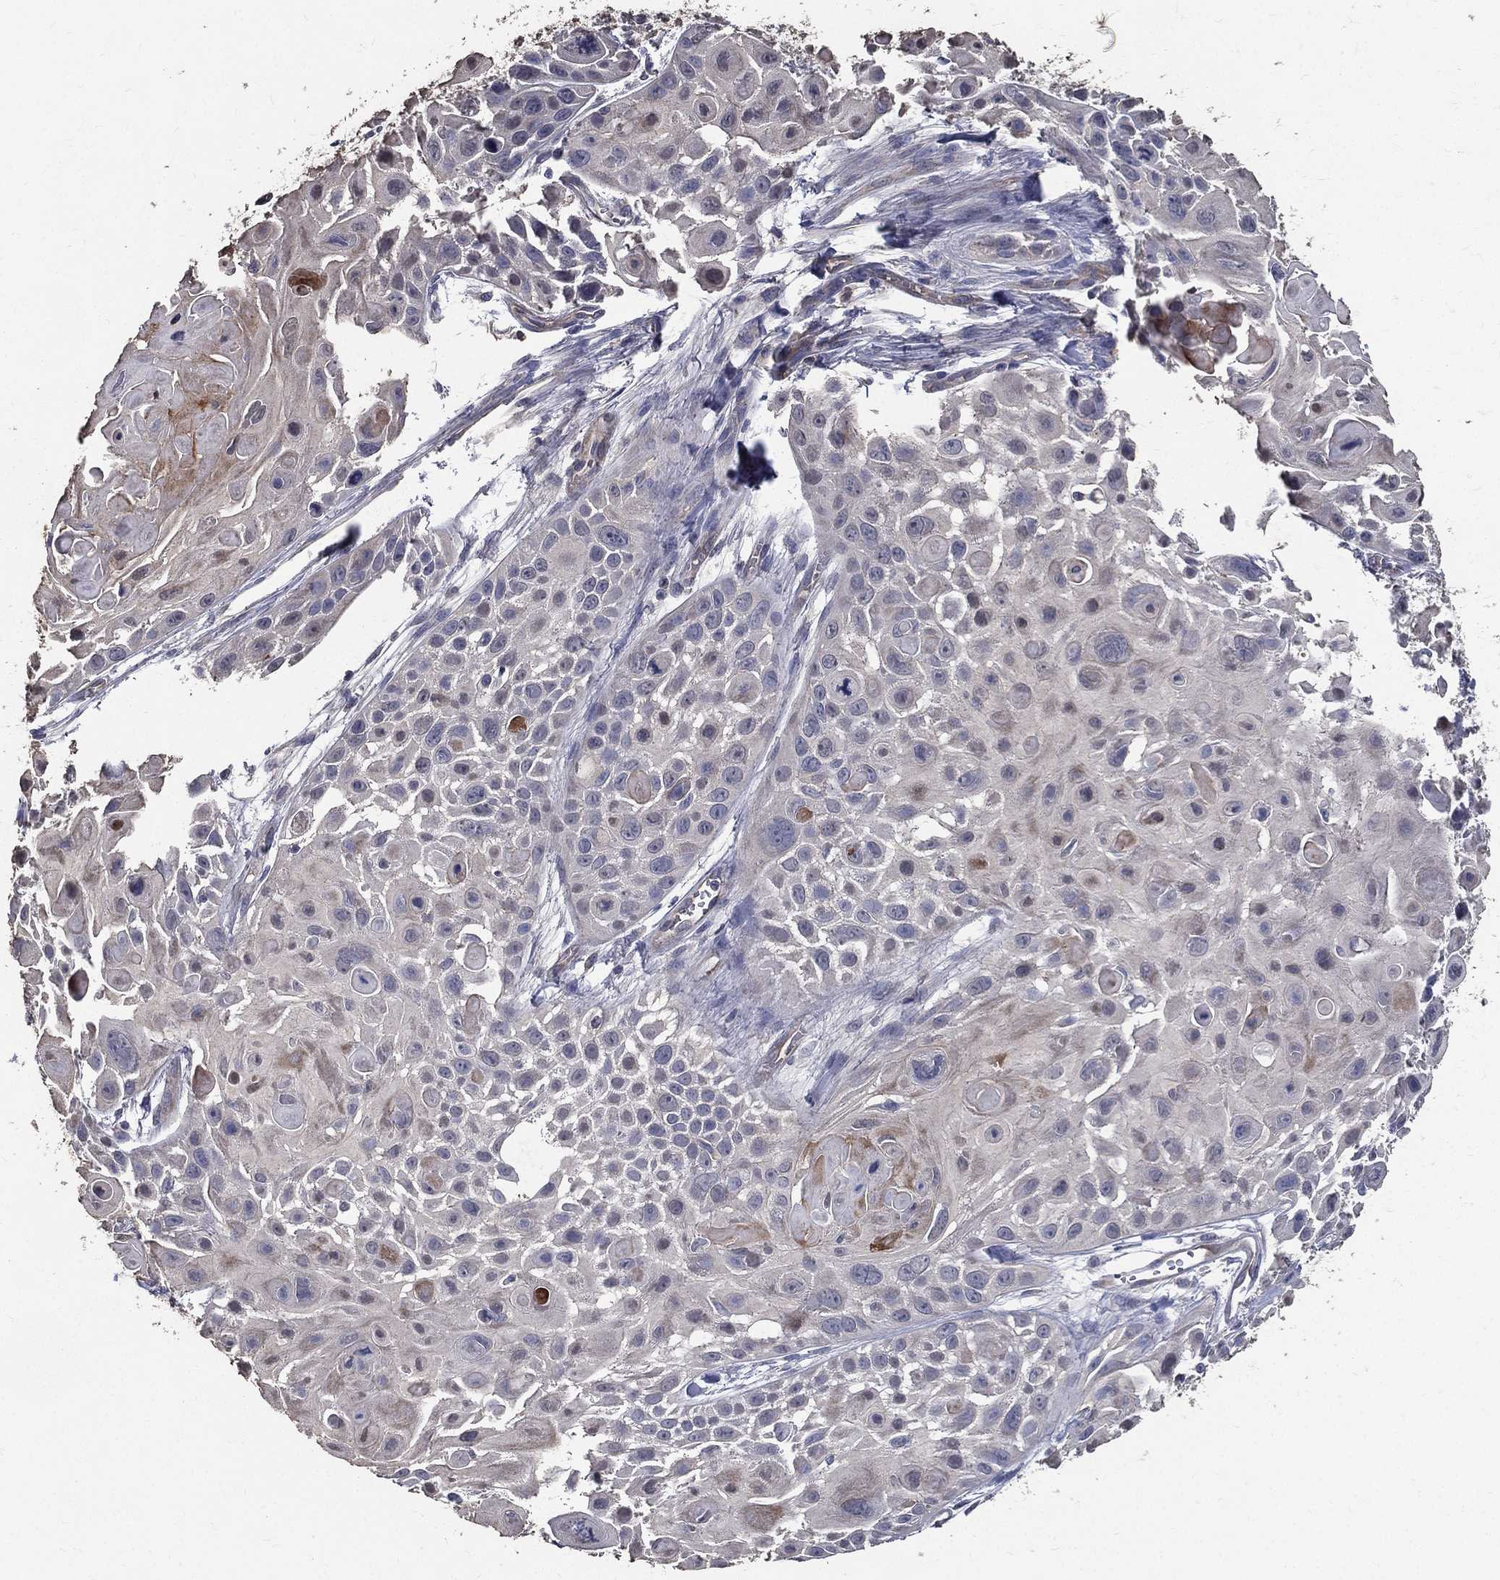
{"staining": {"intensity": "weak", "quantity": "<25%", "location": "cytoplasmic/membranous"}, "tissue": "skin cancer", "cell_type": "Tumor cells", "image_type": "cancer", "snomed": [{"axis": "morphology", "description": "Squamous cell carcinoma, NOS"}, {"axis": "topography", "description": "Skin"}, {"axis": "topography", "description": "Anal"}], "caption": "The IHC micrograph has no significant staining in tumor cells of skin cancer (squamous cell carcinoma) tissue.", "gene": "SERPINB2", "patient": {"sex": "female", "age": 75}}